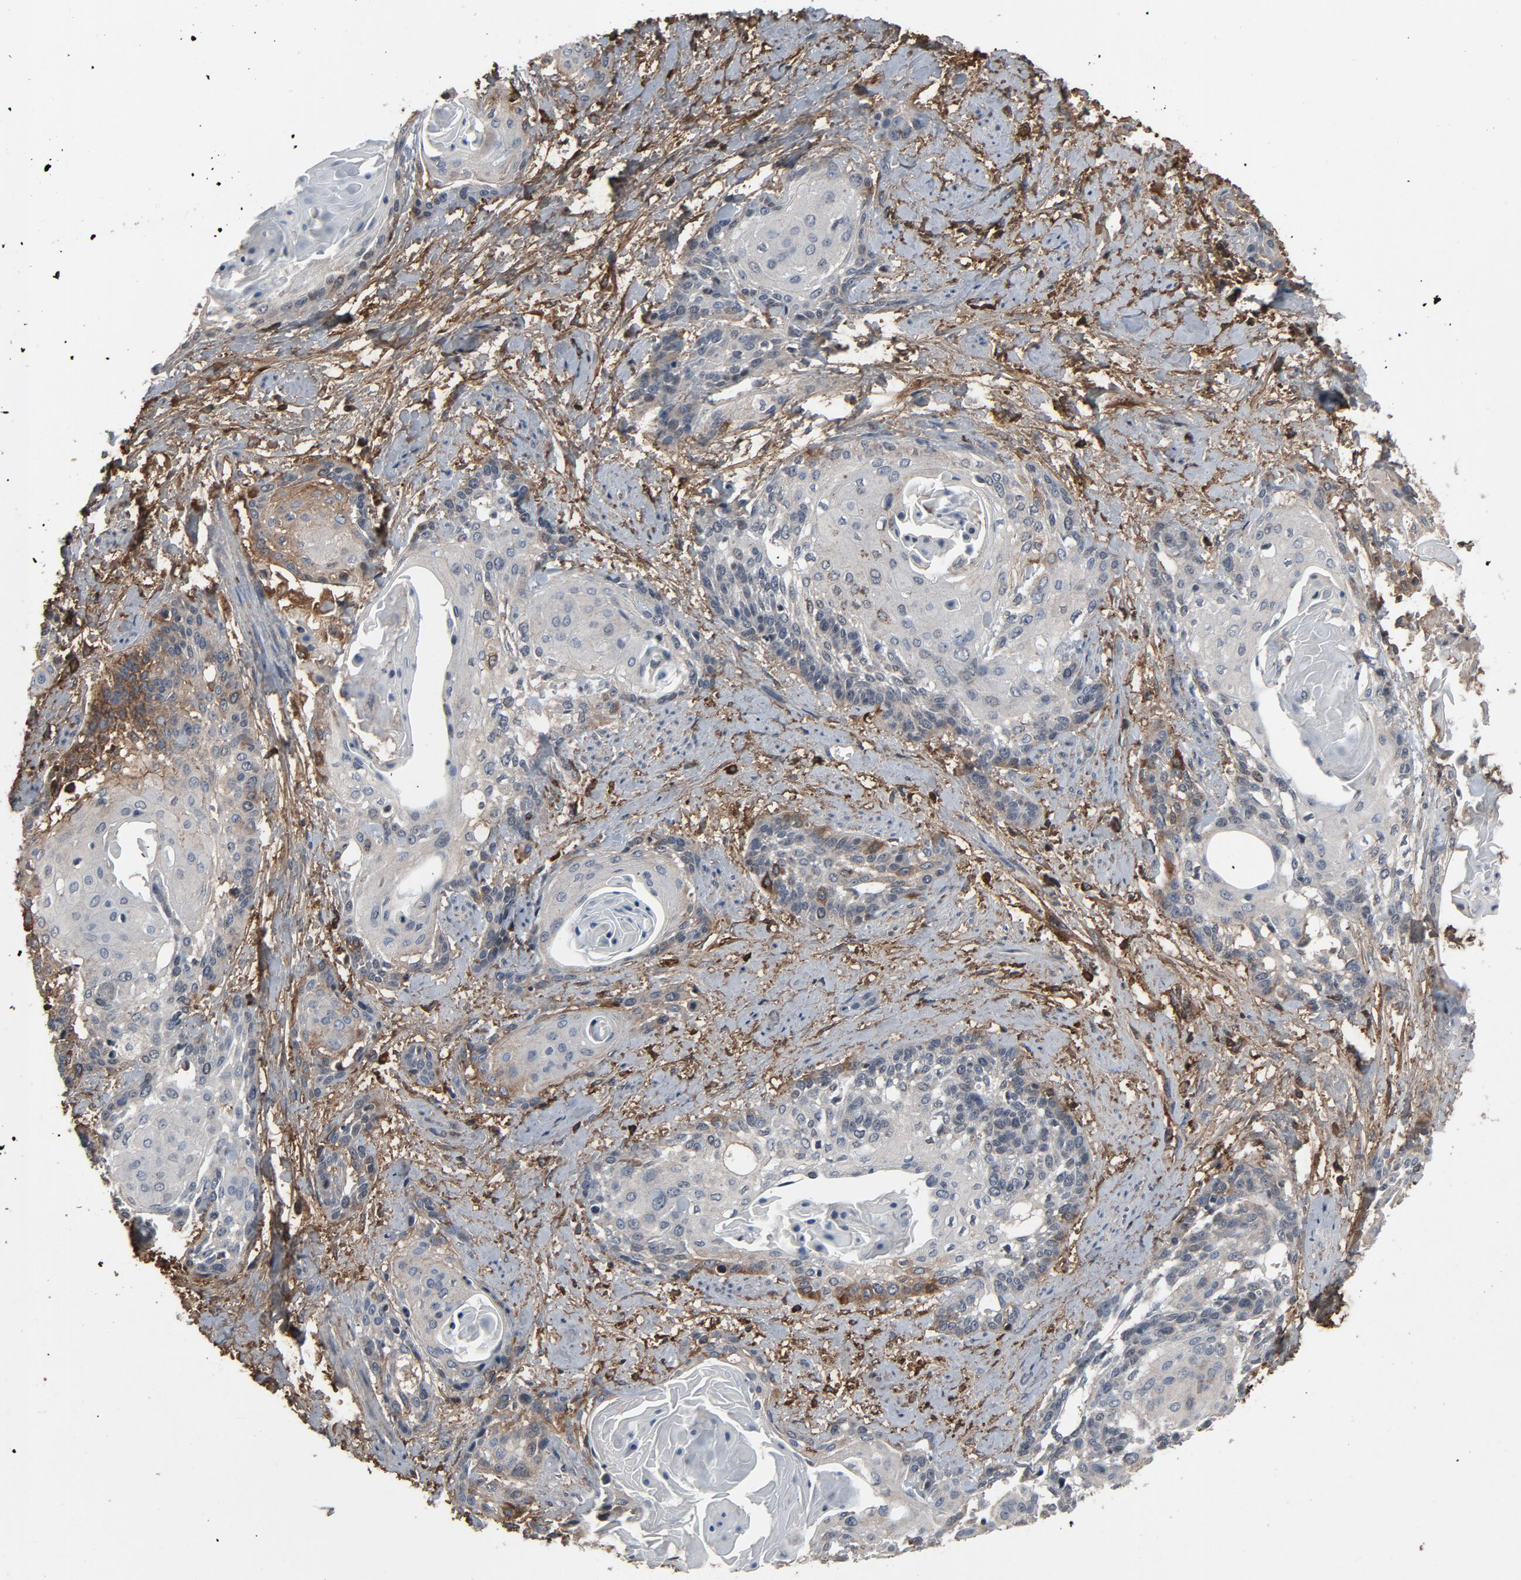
{"staining": {"intensity": "negative", "quantity": "none", "location": "none"}, "tissue": "cervical cancer", "cell_type": "Tumor cells", "image_type": "cancer", "snomed": [{"axis": "morphology", "description": "Squamous cell carcinoma, NOS"}, {"axis": "topography", "description": "Cervix"}], "caption": "Protein analysis of cervical squamous cell carcinoma displays no significant staining in tumor cells.", "gene": "PDZD4", "patient": {"sex": "female", "age": 57}}